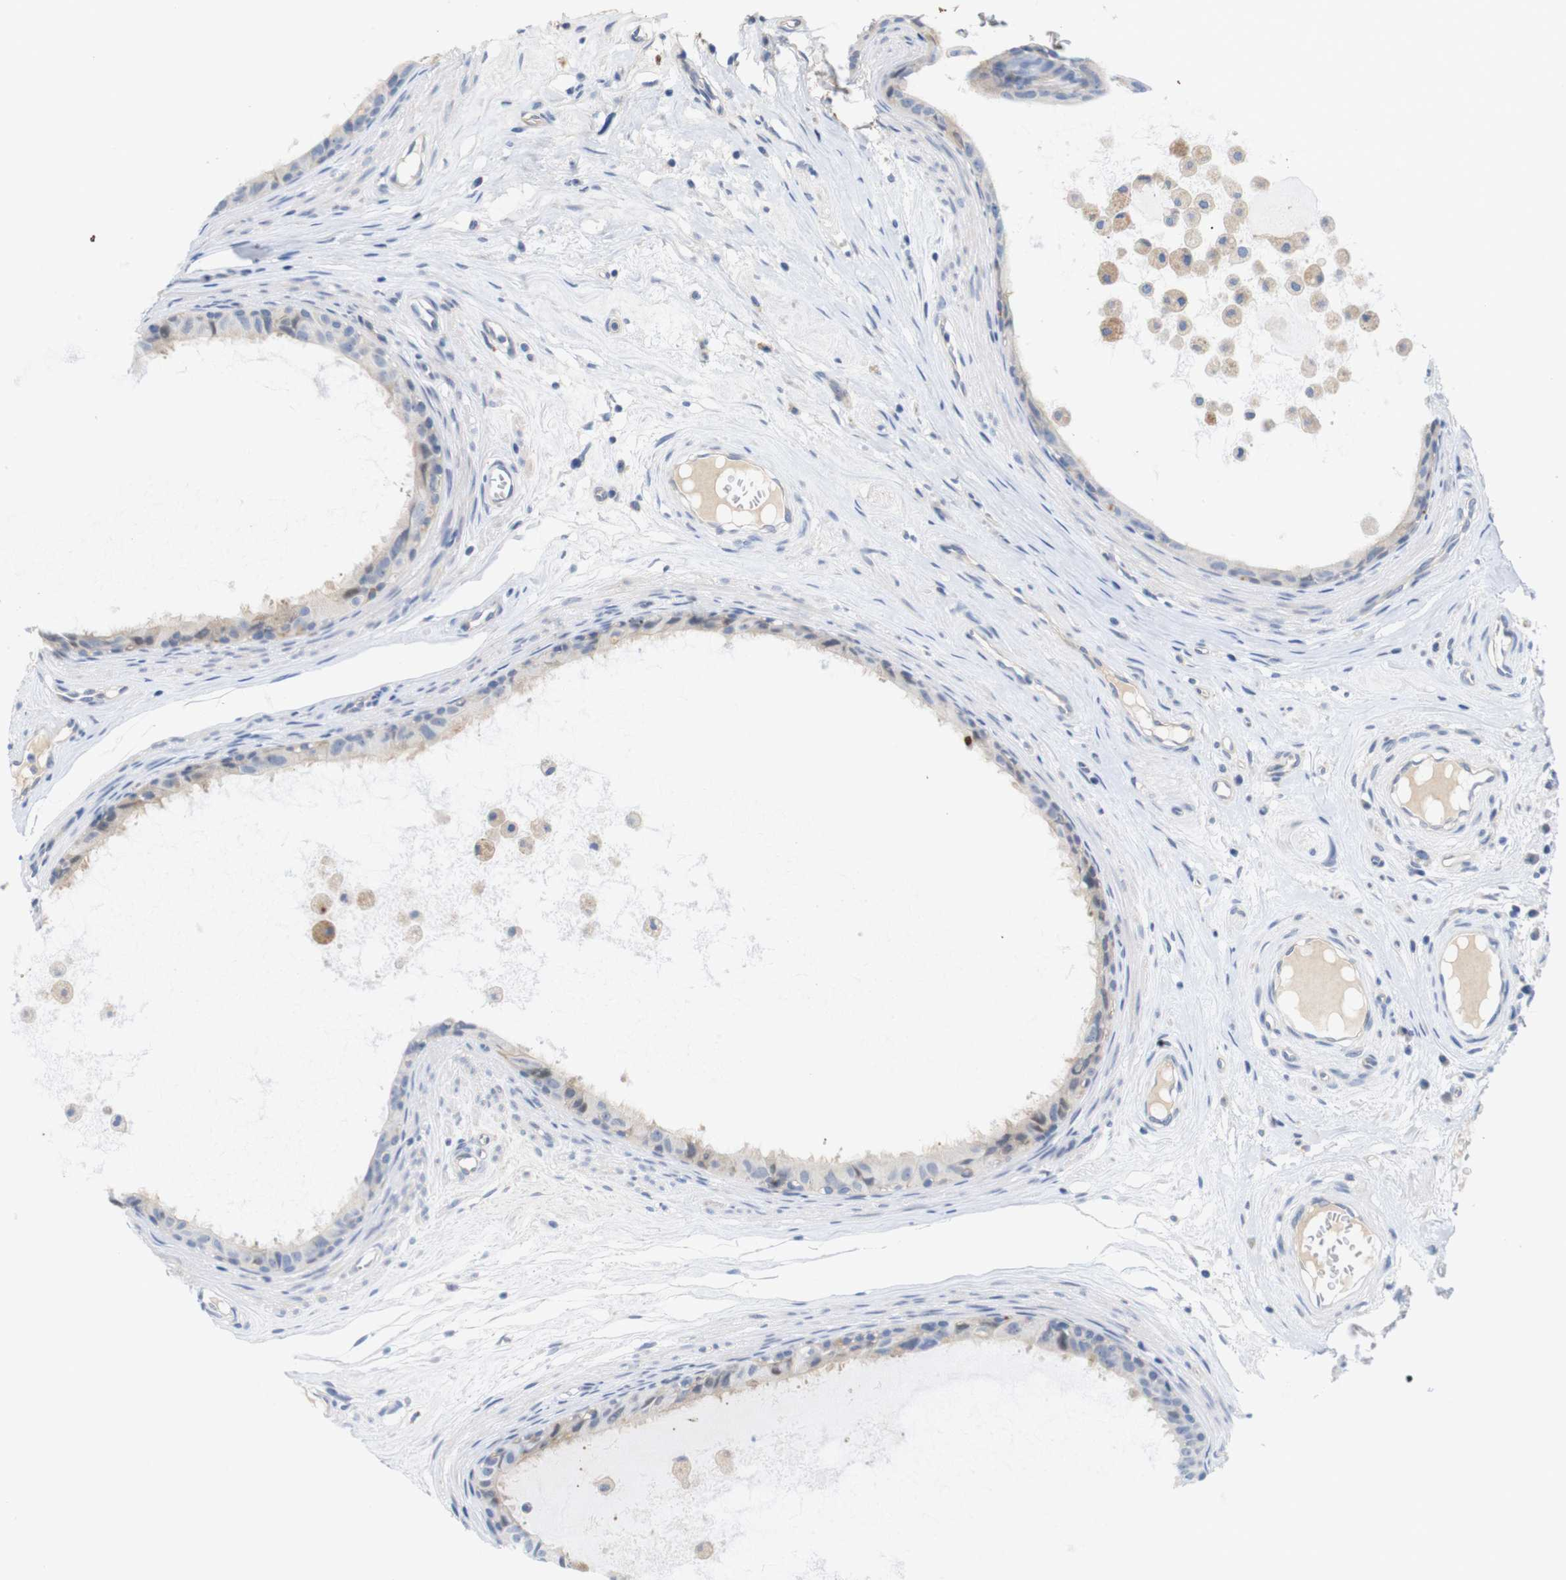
{"staining": {"intensity": "weak", "quantity": "<25%", "location": "cytoplasmic/membranous"}, "tissue": "epididymis", "cell_type": "Glandular cells", "image_type": "normal", "snomed": [{"axis": "morphology", "description": "Normal tissue, NOS"}, {"axis": "morphology", "description": "Inflammation, NOS"}, {"axis": "topography", "description": "Epididymis"}], "caption": "This is a micrograph of immunohistochemistry (IHC) staining of benign epididymis, which shows no staining in glandular cells. The staining is performed using DAB (3,3'-diaminobenzidine) brown chromogen with nuclei counter-stained in using hematoxylin.", "gene": "ITGA5", "patient": {"sex": "male", "age": 85}}